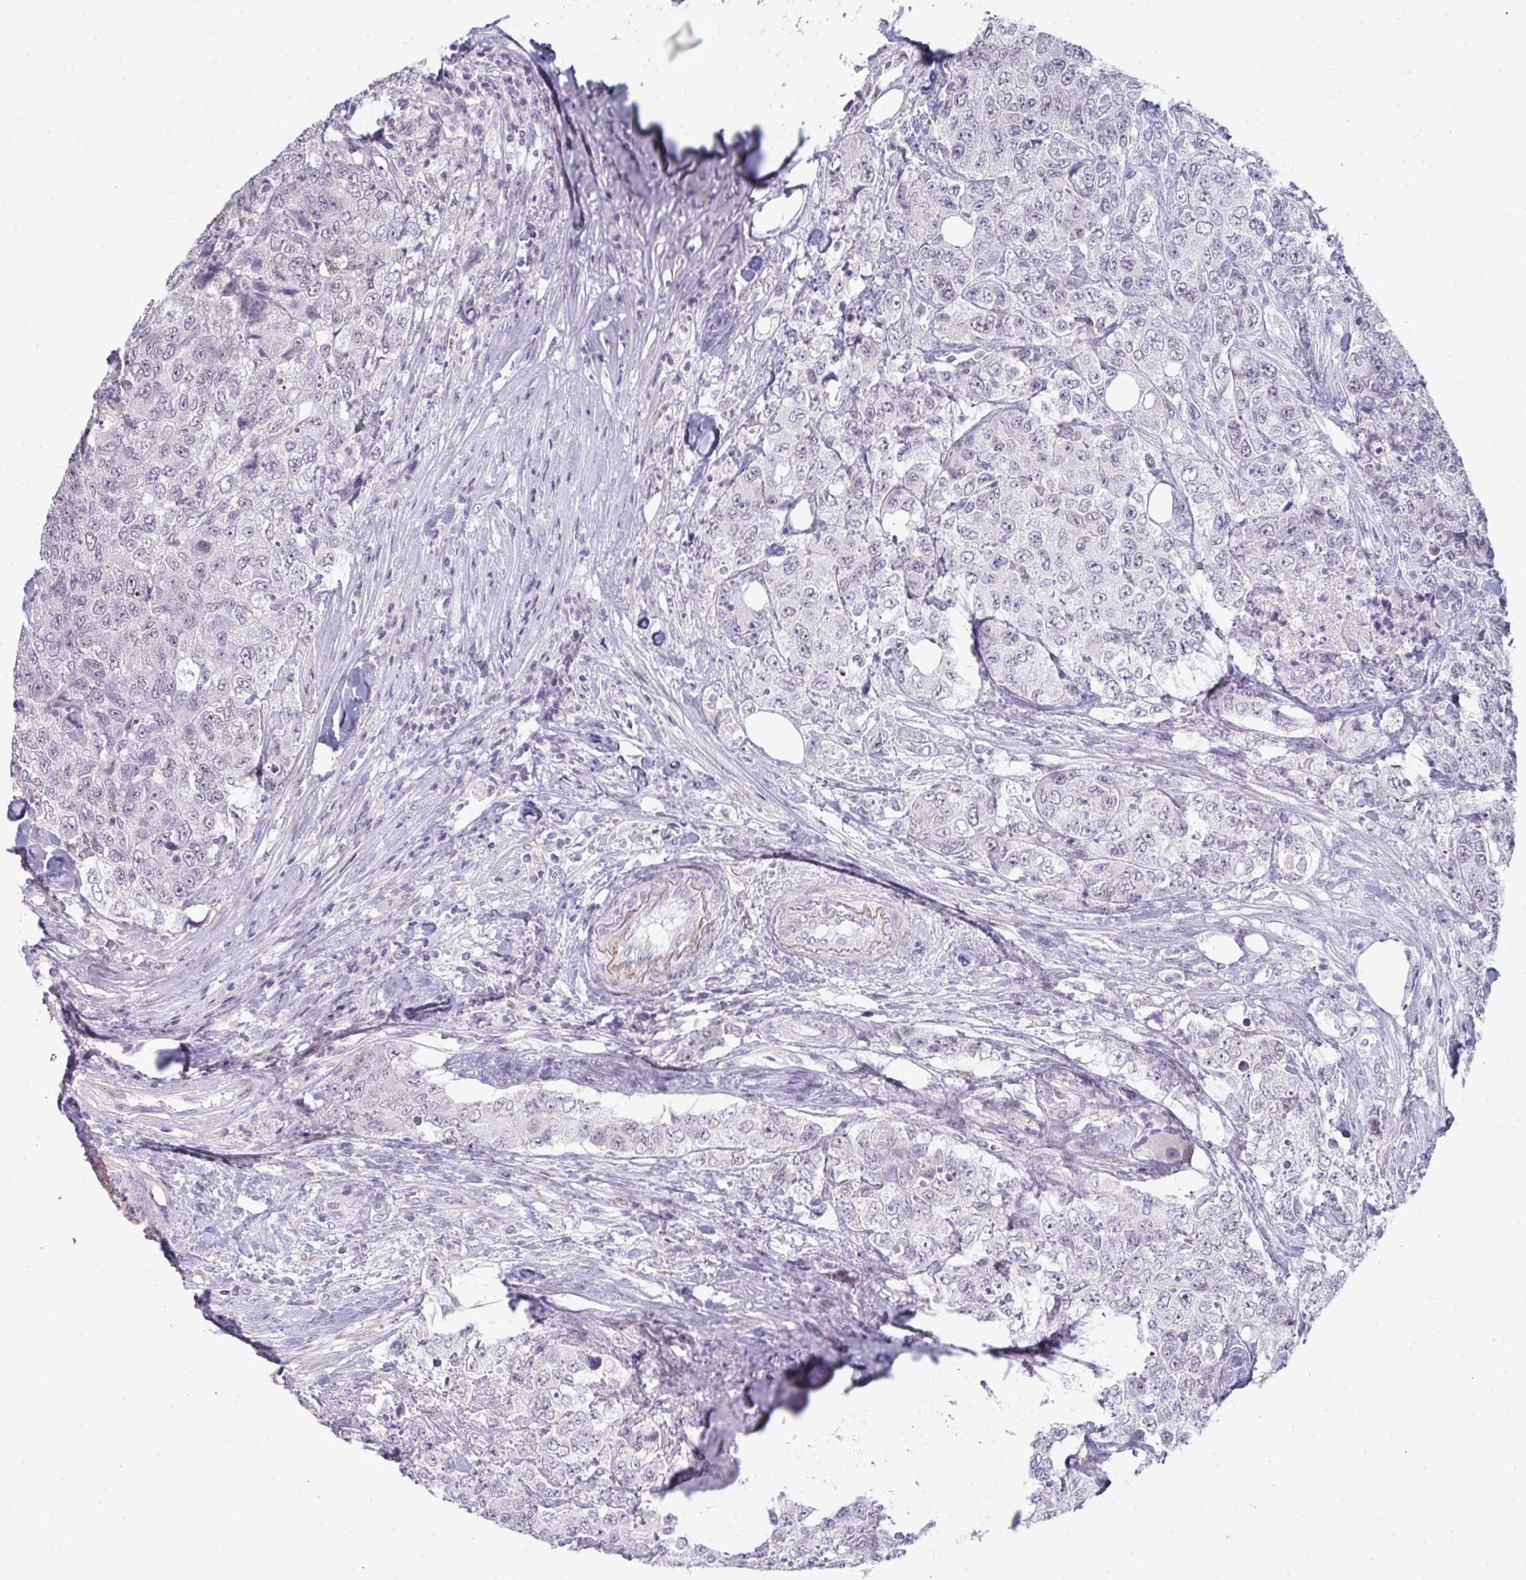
{"staining": {"intensity": "negative", "quantity": "none", "location": "none"}, "tissue": "urothelial cancer", "cell_type": "Tumor cells", "image_type": "cancer", "snomed": [{"axis": "morphology", "description": "Urothelial carcinoma, High grade"}, {"axis": "topography", "description": "Urinary bladder"}], "caption": "Tumor cells show no significant protein expression in urothelial cancer. Brightfield microscopy of immunohistochemistry stained with DAB (brown) and hematoxylin (blue), captured at high magnification.", "gene": "A1CF", "patient": {"sex": "female", "age": 78}}